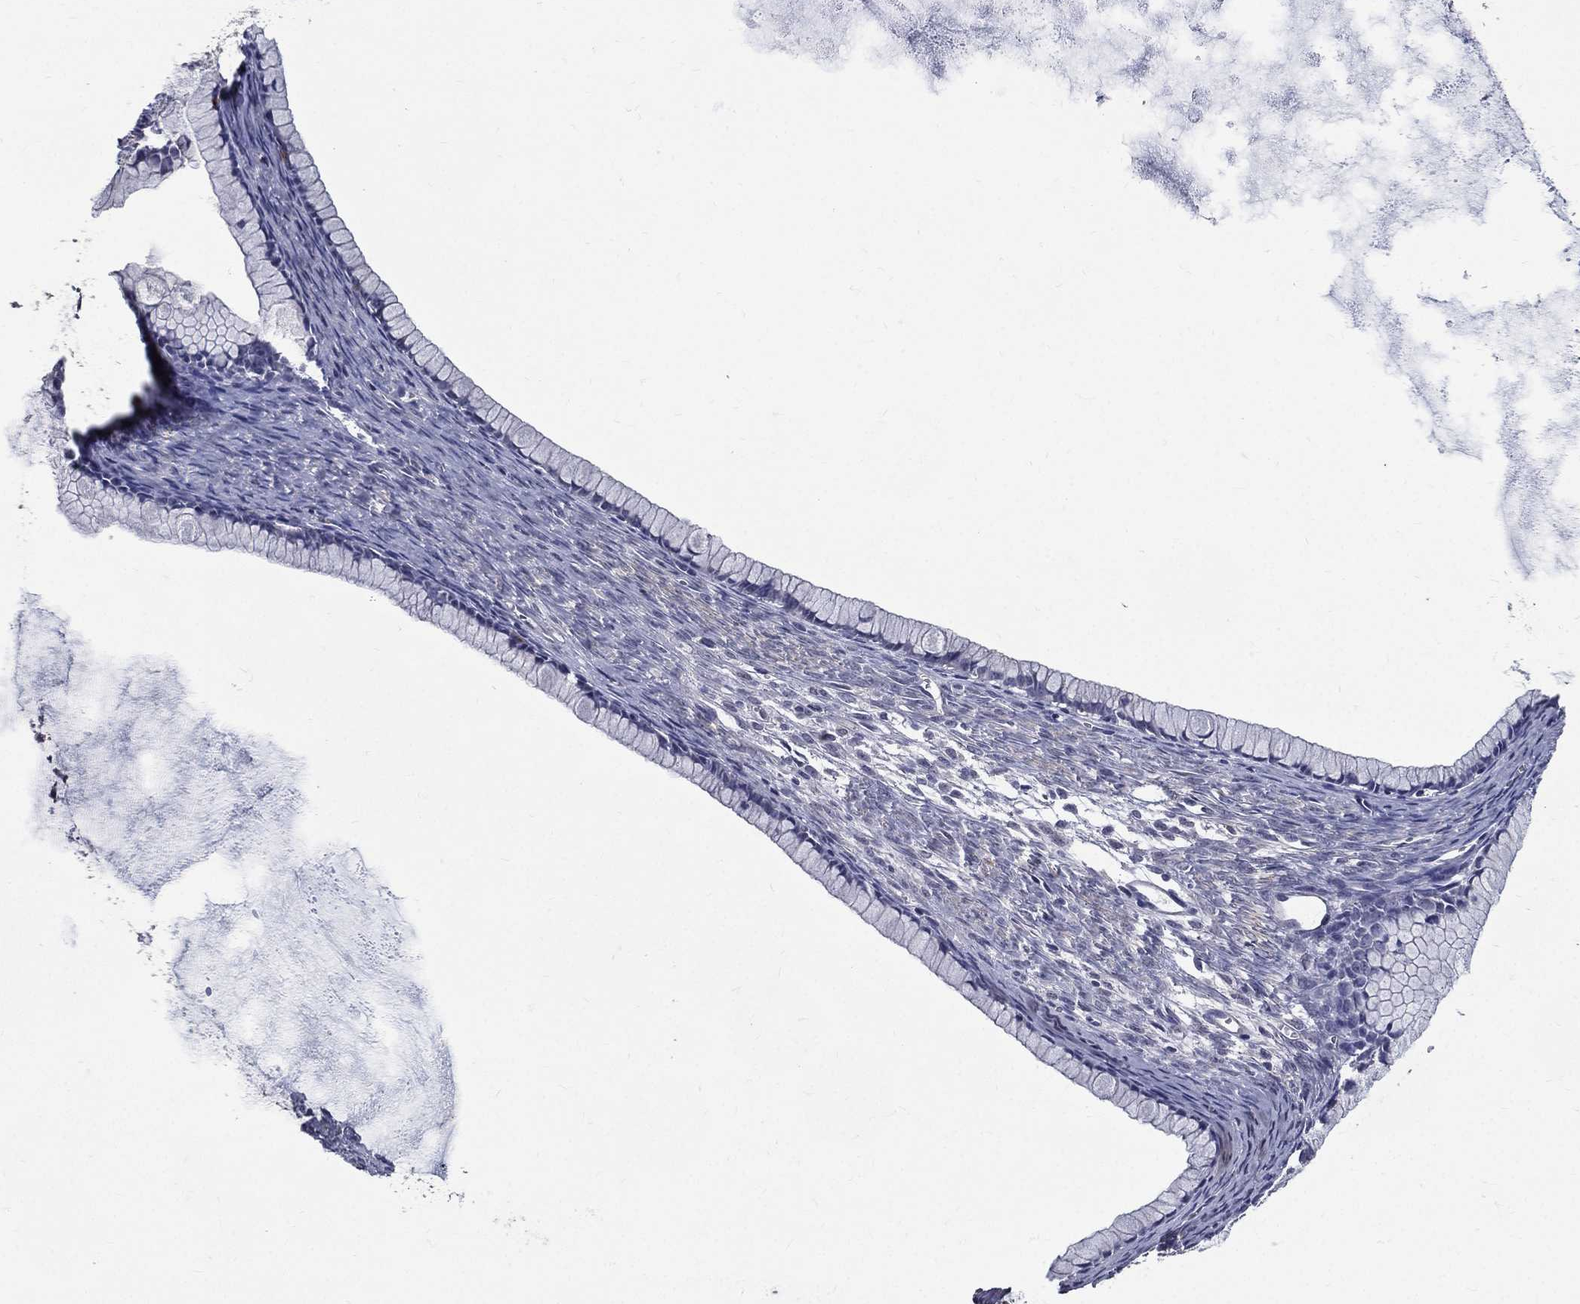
{"staining": {"intensity": "weak", "quantity": "<25%", "location": "cytoplasmic/membranous"}, "tissue": "ovarian cancer", "cell_type": "Tumor cells", "image_type": "cancer", "snomed": [{"axis": "morphology", "description": "Cystadenocarcinoma, mucinous, NOS"}, {"axis": "topography", "description": "Ovary"}], "caption": "High power microscopy photomicrograph of an immunohistochemistry histopathology image of mucinous cystadenocarcinoma (ovarian), revealing no significant positivity in tumor cells.", "gene": "SERPINB2", "patient": {"sex": "female", "age": 41}}